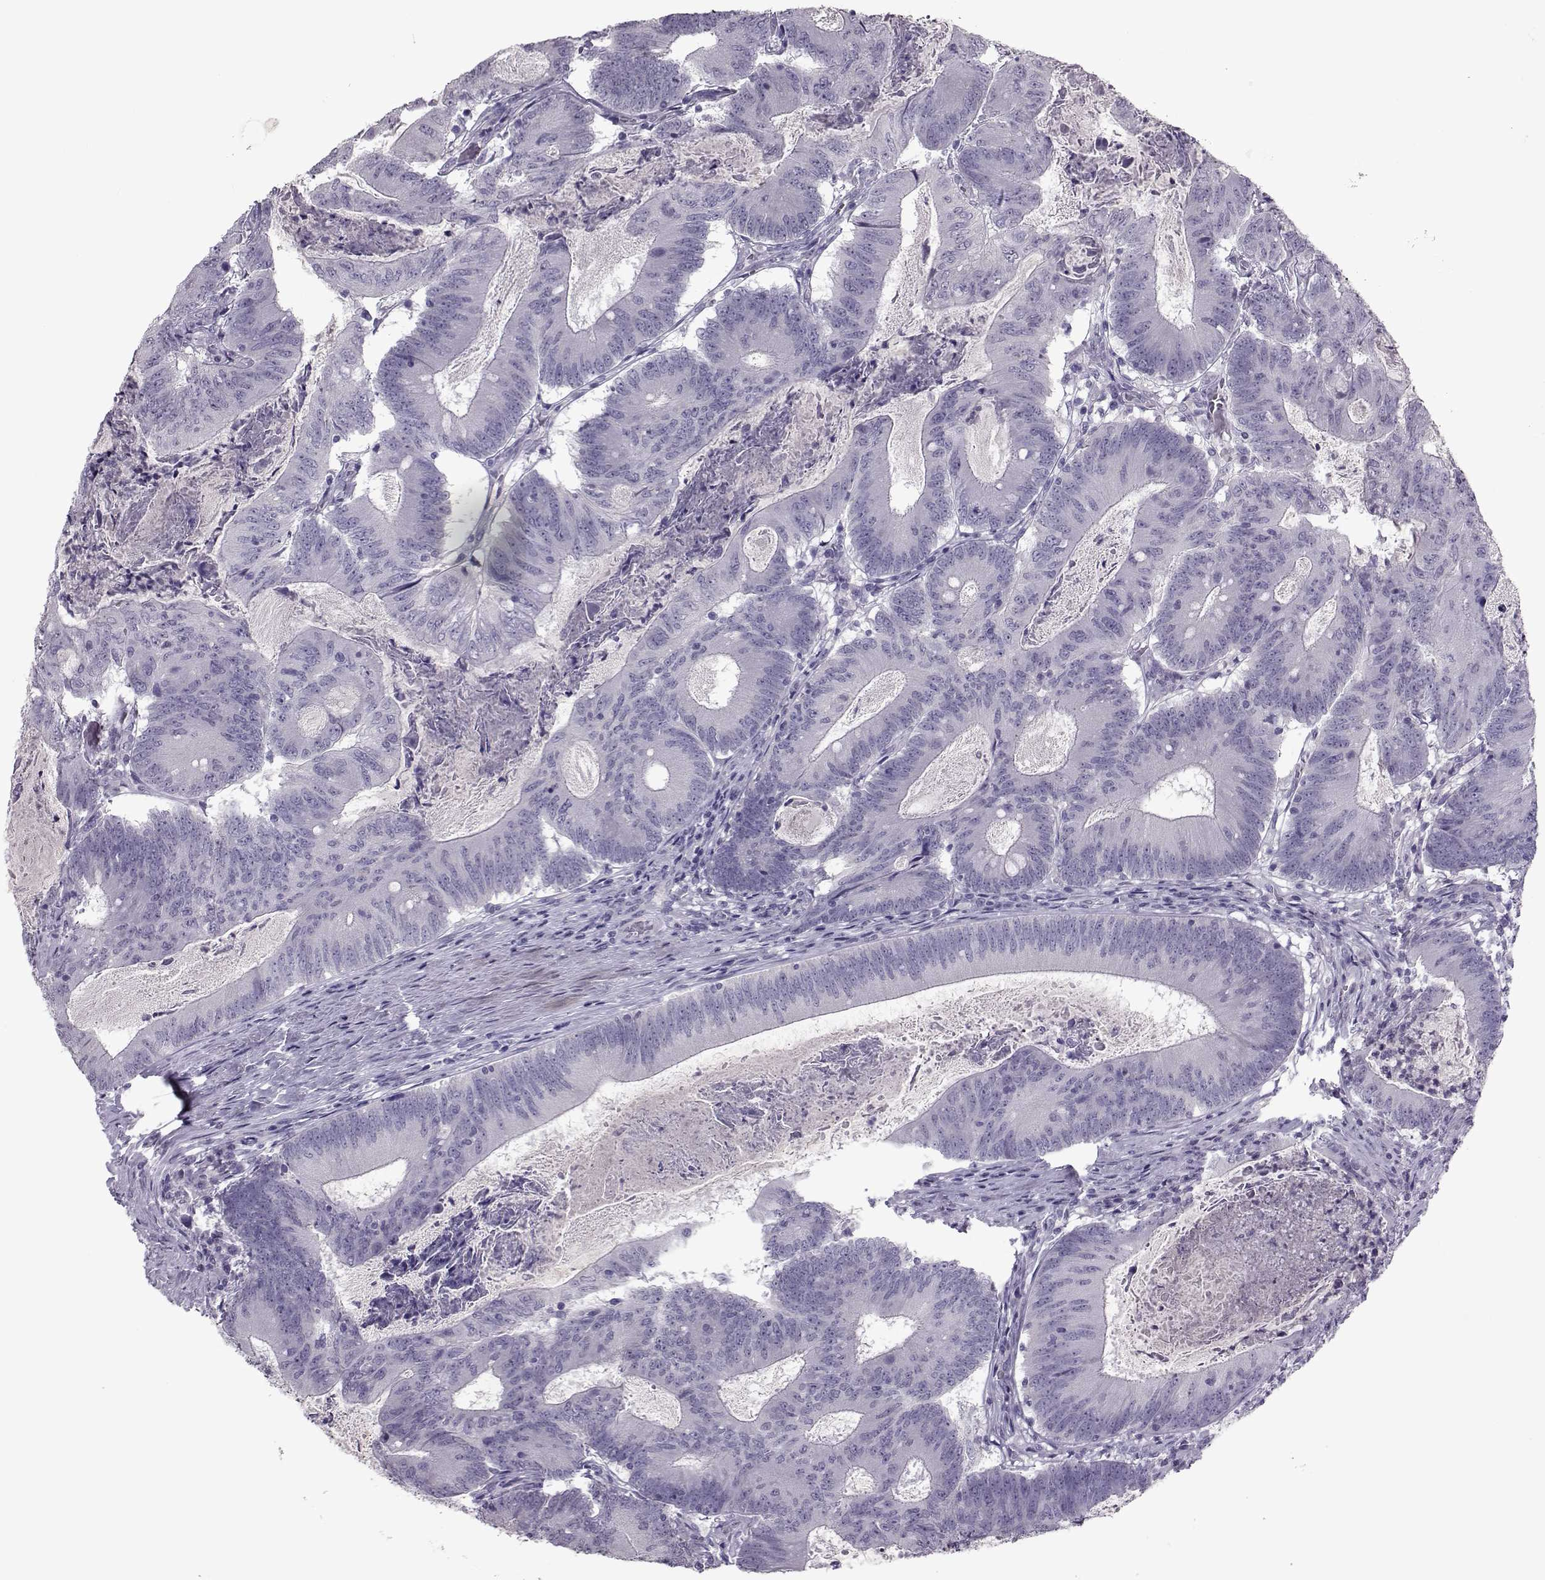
{"staining": {"intensity": "negative", "quantity": "none", "location": "none"}, "tissue": "colorectal cancer", "cell_type": "Tumor cells", "image_type": "cancer", "snomed": [{"axis": "morphology", "description": "Adenocarcinoma, NOS"}, {"axis": "topography", "description": "Colon"}], "caption": "There is no significant positivity in tumor cells of colorectal cancer (adenocarcinoma). (Brightfield microscopy of DAB IHC at high magnification).", "gene": "ASRGL1", "patient": {"sex": "female", "age": 70}}